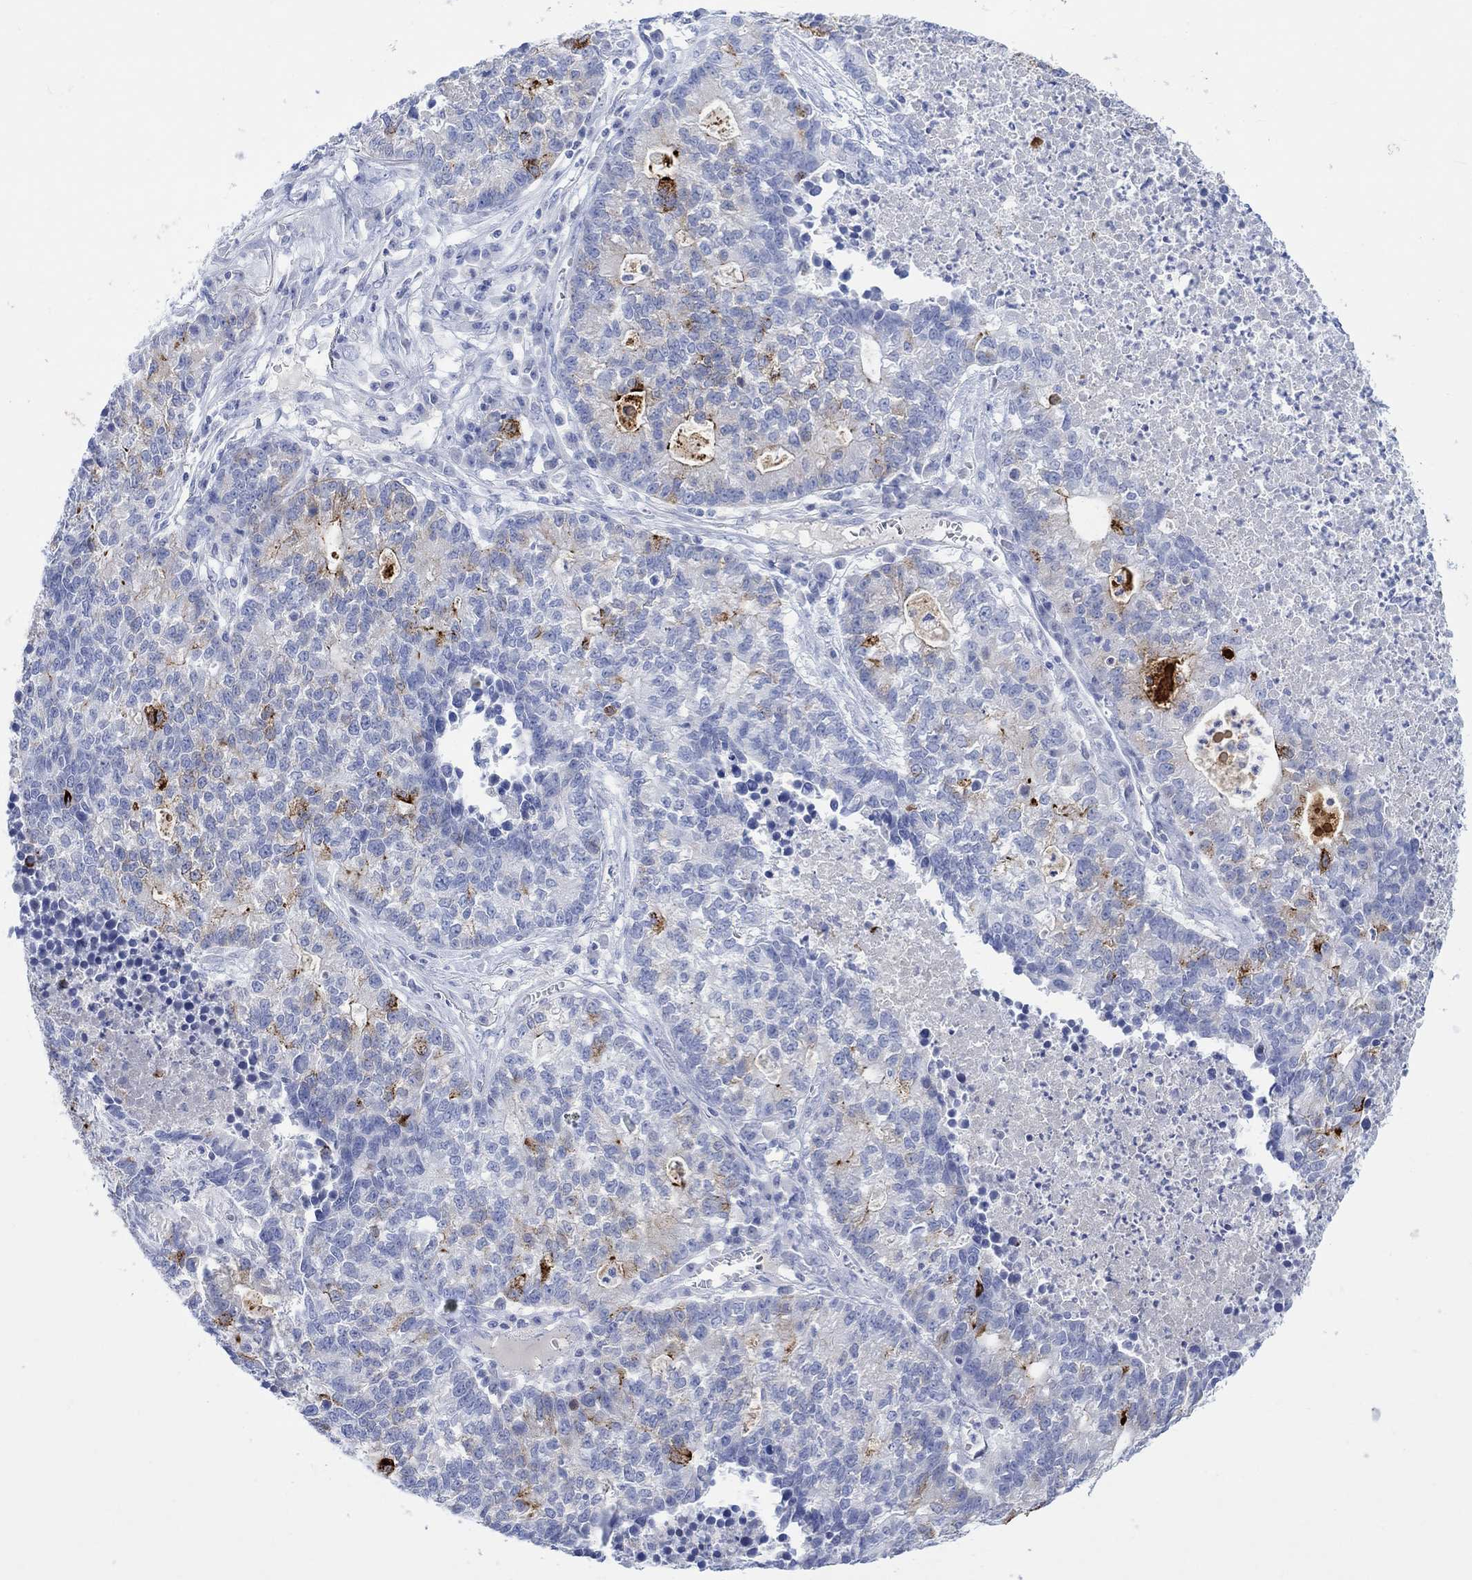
{"staining": {"intensity": "negative", "quantity": "none", "location": "none"}, "tissue": "lung cancer", "cell_type": "Tumor cells", "image_type": "cancer", "snomed": [{"axis": "morphology", "description": "Adenocarcinoma, NOS"}, {"axis": "topography", "description": "Lung"}], "caption": "The histopathology image exhibits no significant positivity in tumor cells of lung cancer.", "gene": "CALCA", "patient": {"sex": "male", "age": 57}}